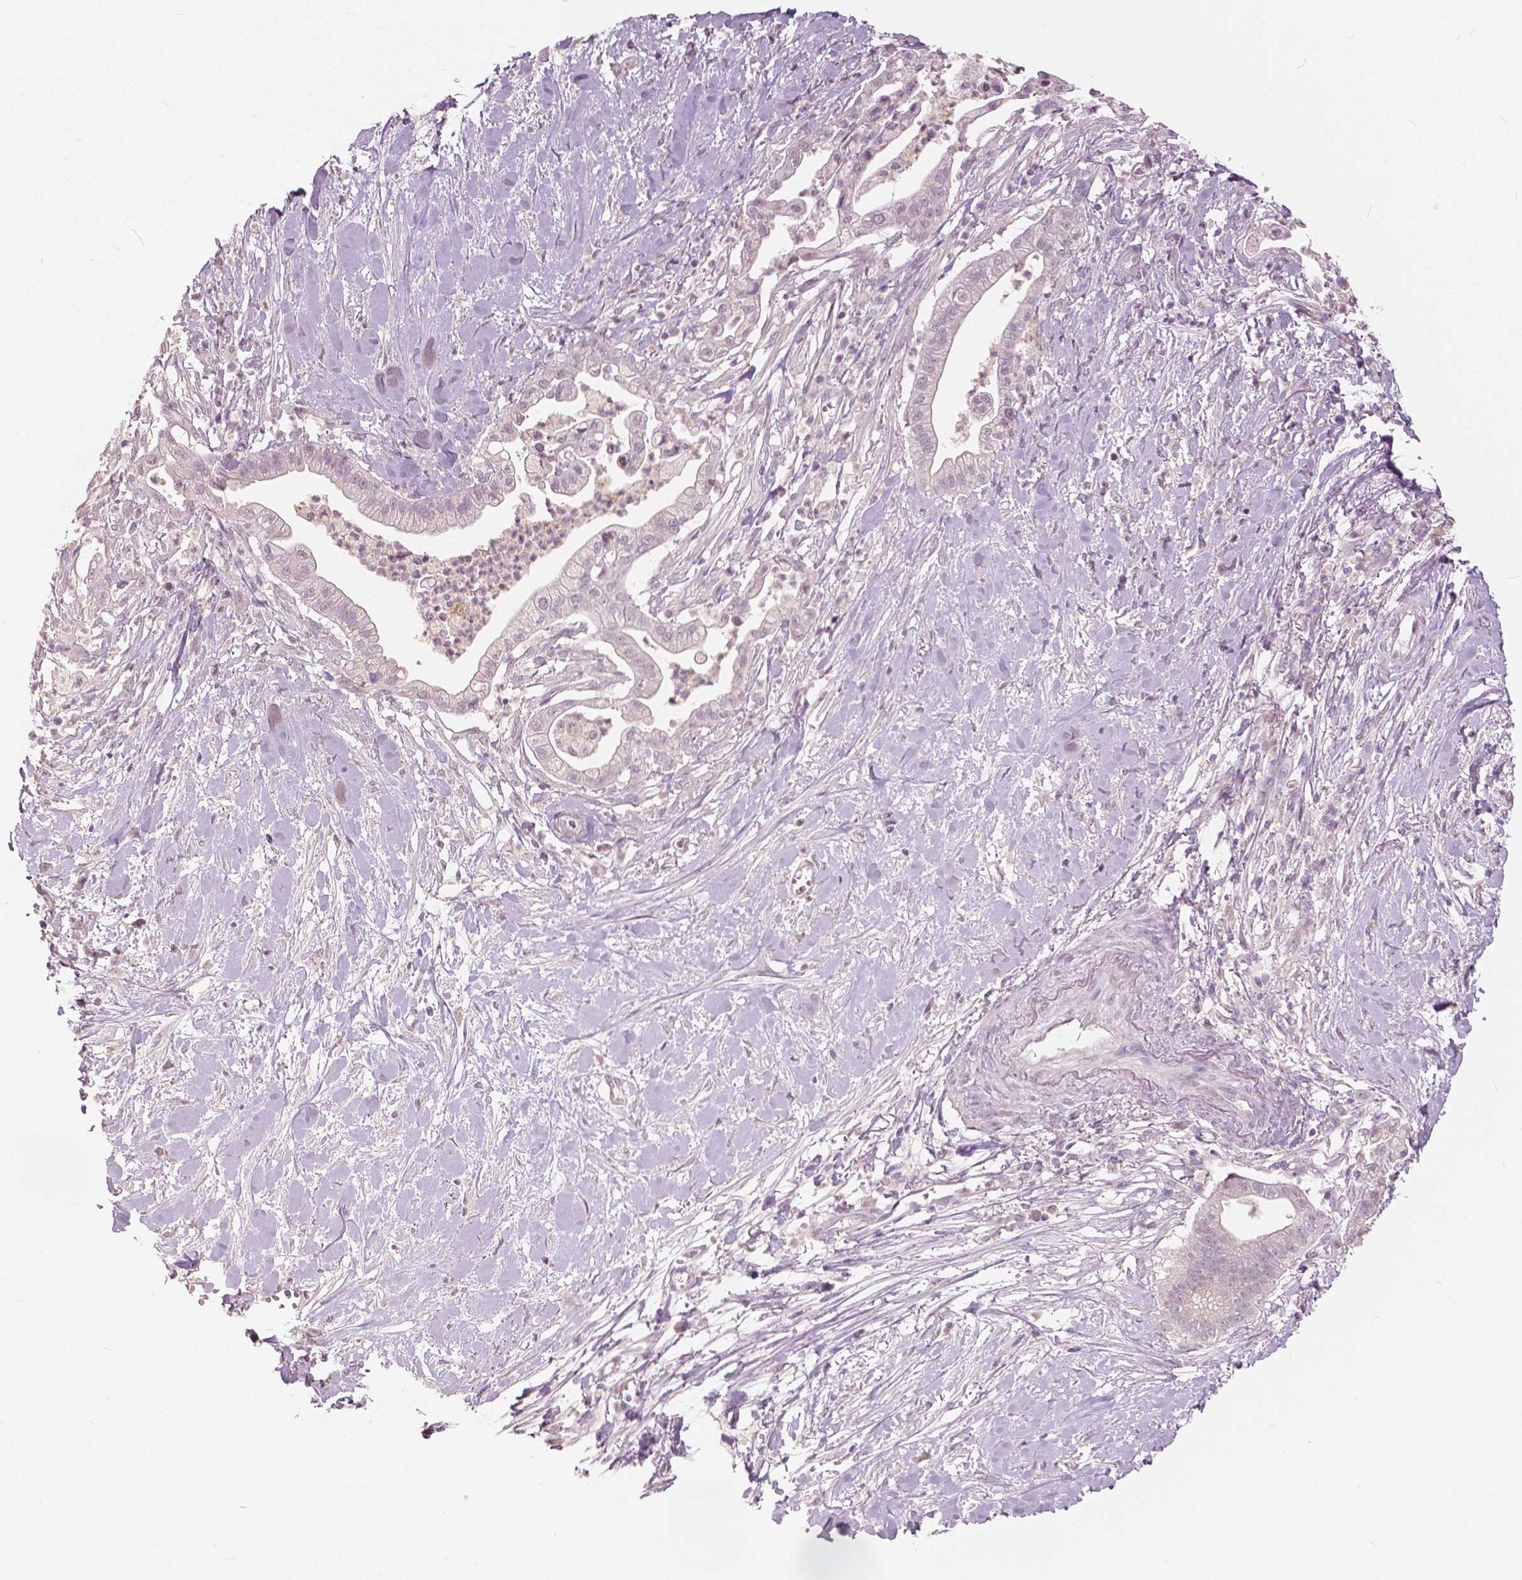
{"staining": {"intensity": "negative", "quantity": "none", "location": "none"}, "tissue": "pancreatic cancer", "cell_type": "Tumor cells", "image_type": "cancer", "snomed": [{"axis": "morphology", "description": "Normal tissue, NOS"}, {"axis": "morphology", "description": "Adenocarcinoma, NOS"}, {"axis": "topography", "description": "Lymph node"}, {"axis": "topography", "description": "Pancreas"}], "caption": "Immunohistochemical staining of human pancreatic cancer (adenocarcinoma) demonstrates no significant expression in tumor cells. (Brightfield microscopy of DAB (3,3'-diaminobenzidine) immunohistochemistry (IHC) at high magnification).", "gene": "NANOG", "patient": {"sex": "female", "age": 58}}